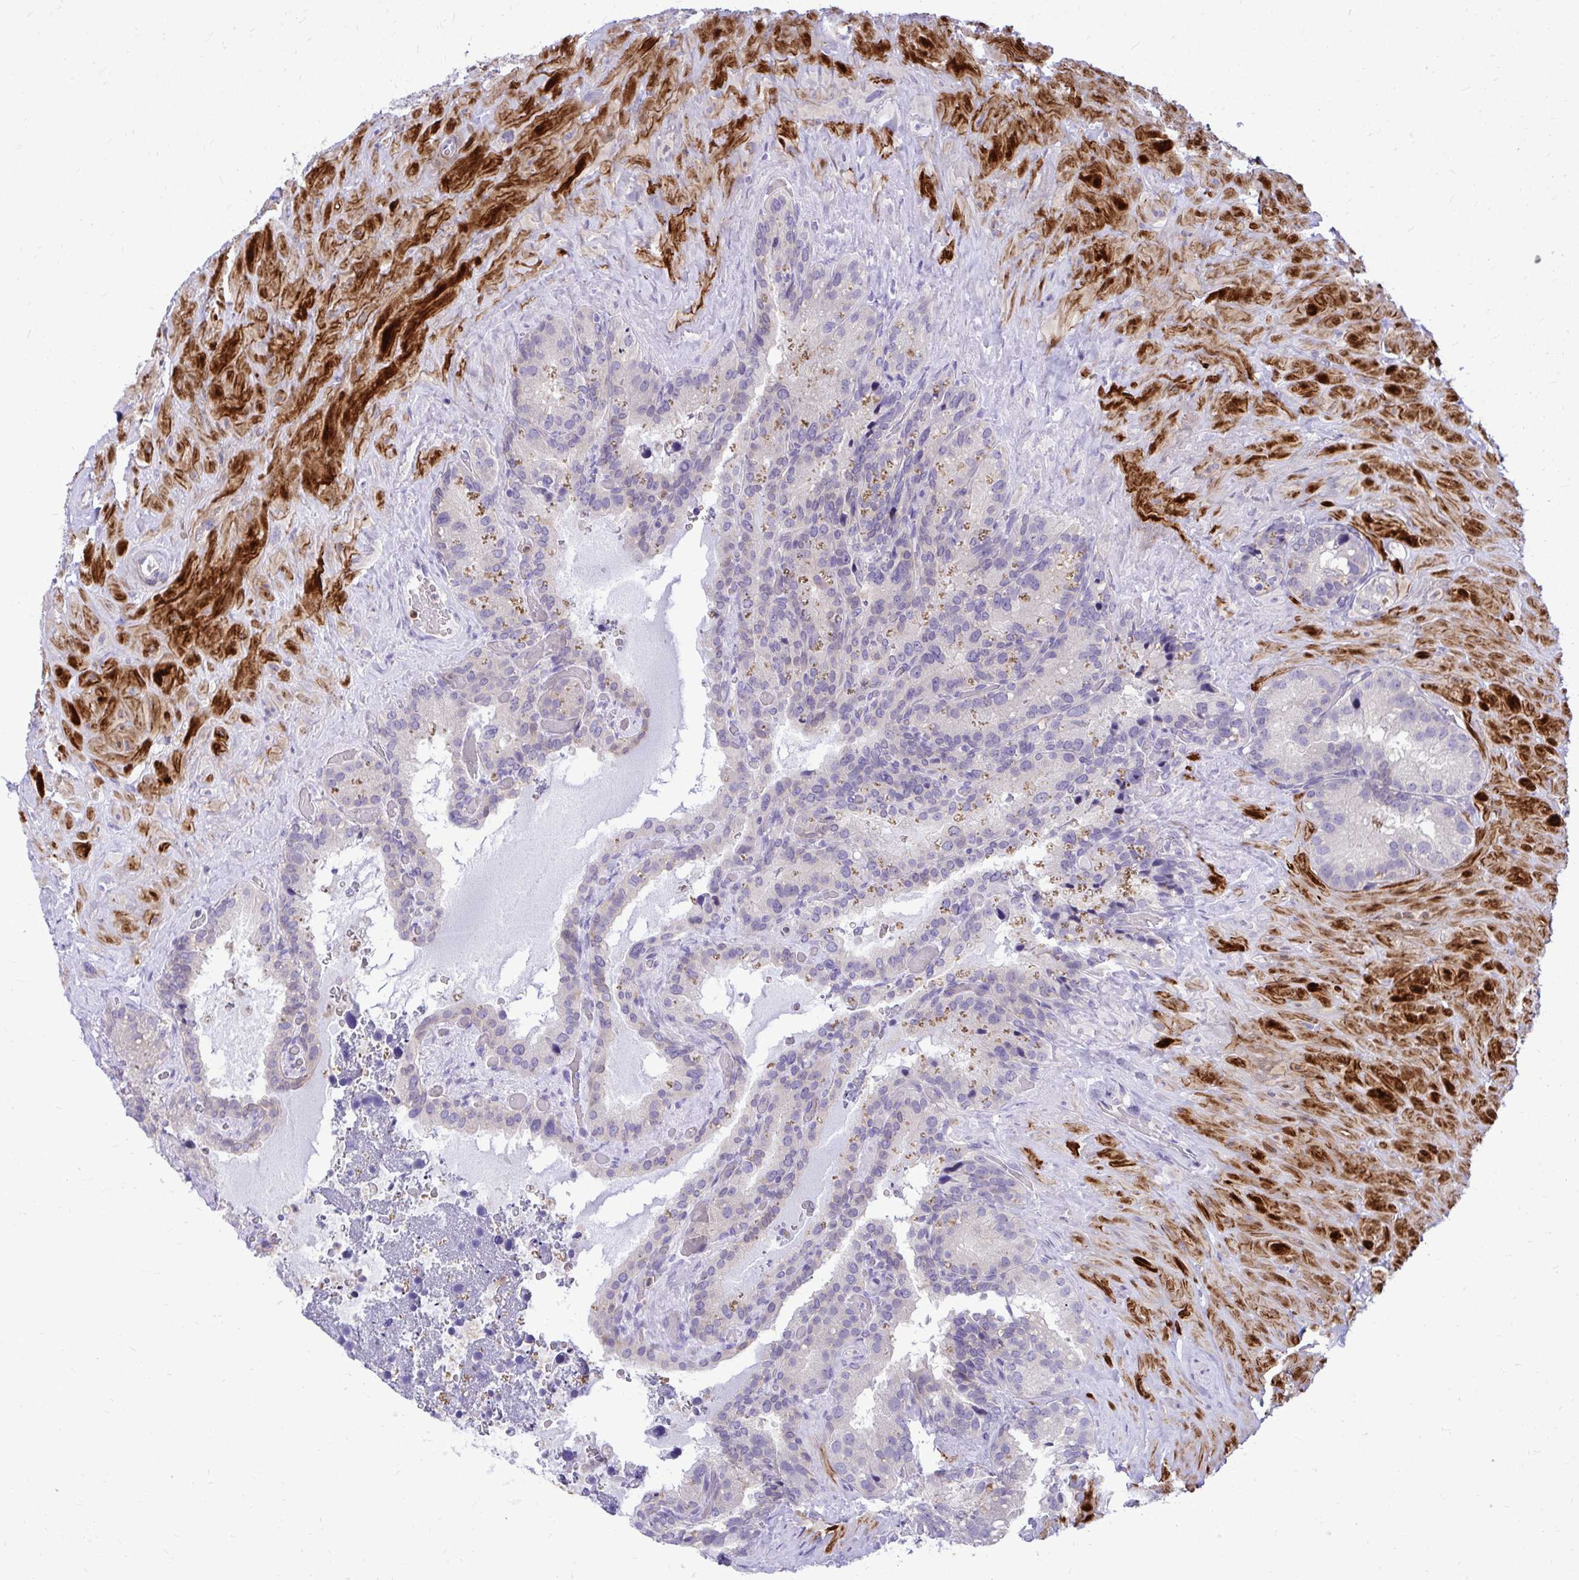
{"staining": {"intensity": "weak", "quantity": "<25%", "location": "cytoplasmic/membranous"}, "tissue": "seminal vesicle", "cell_type": "Glandular cells", "image_type": "normal", "snomed": [{"axis": "morphology", "description": "Normal tissue, NOS"}, {"axis": "topography", "description": "Seminal veicle"}], "caption": "This is an immunohistochemistry photomicrograph of unremarkable seminal vesicle. There is no staining in glandular cells.", "gene": "ZSWIM9", "patient": {"sex": "male", "age": 60}}